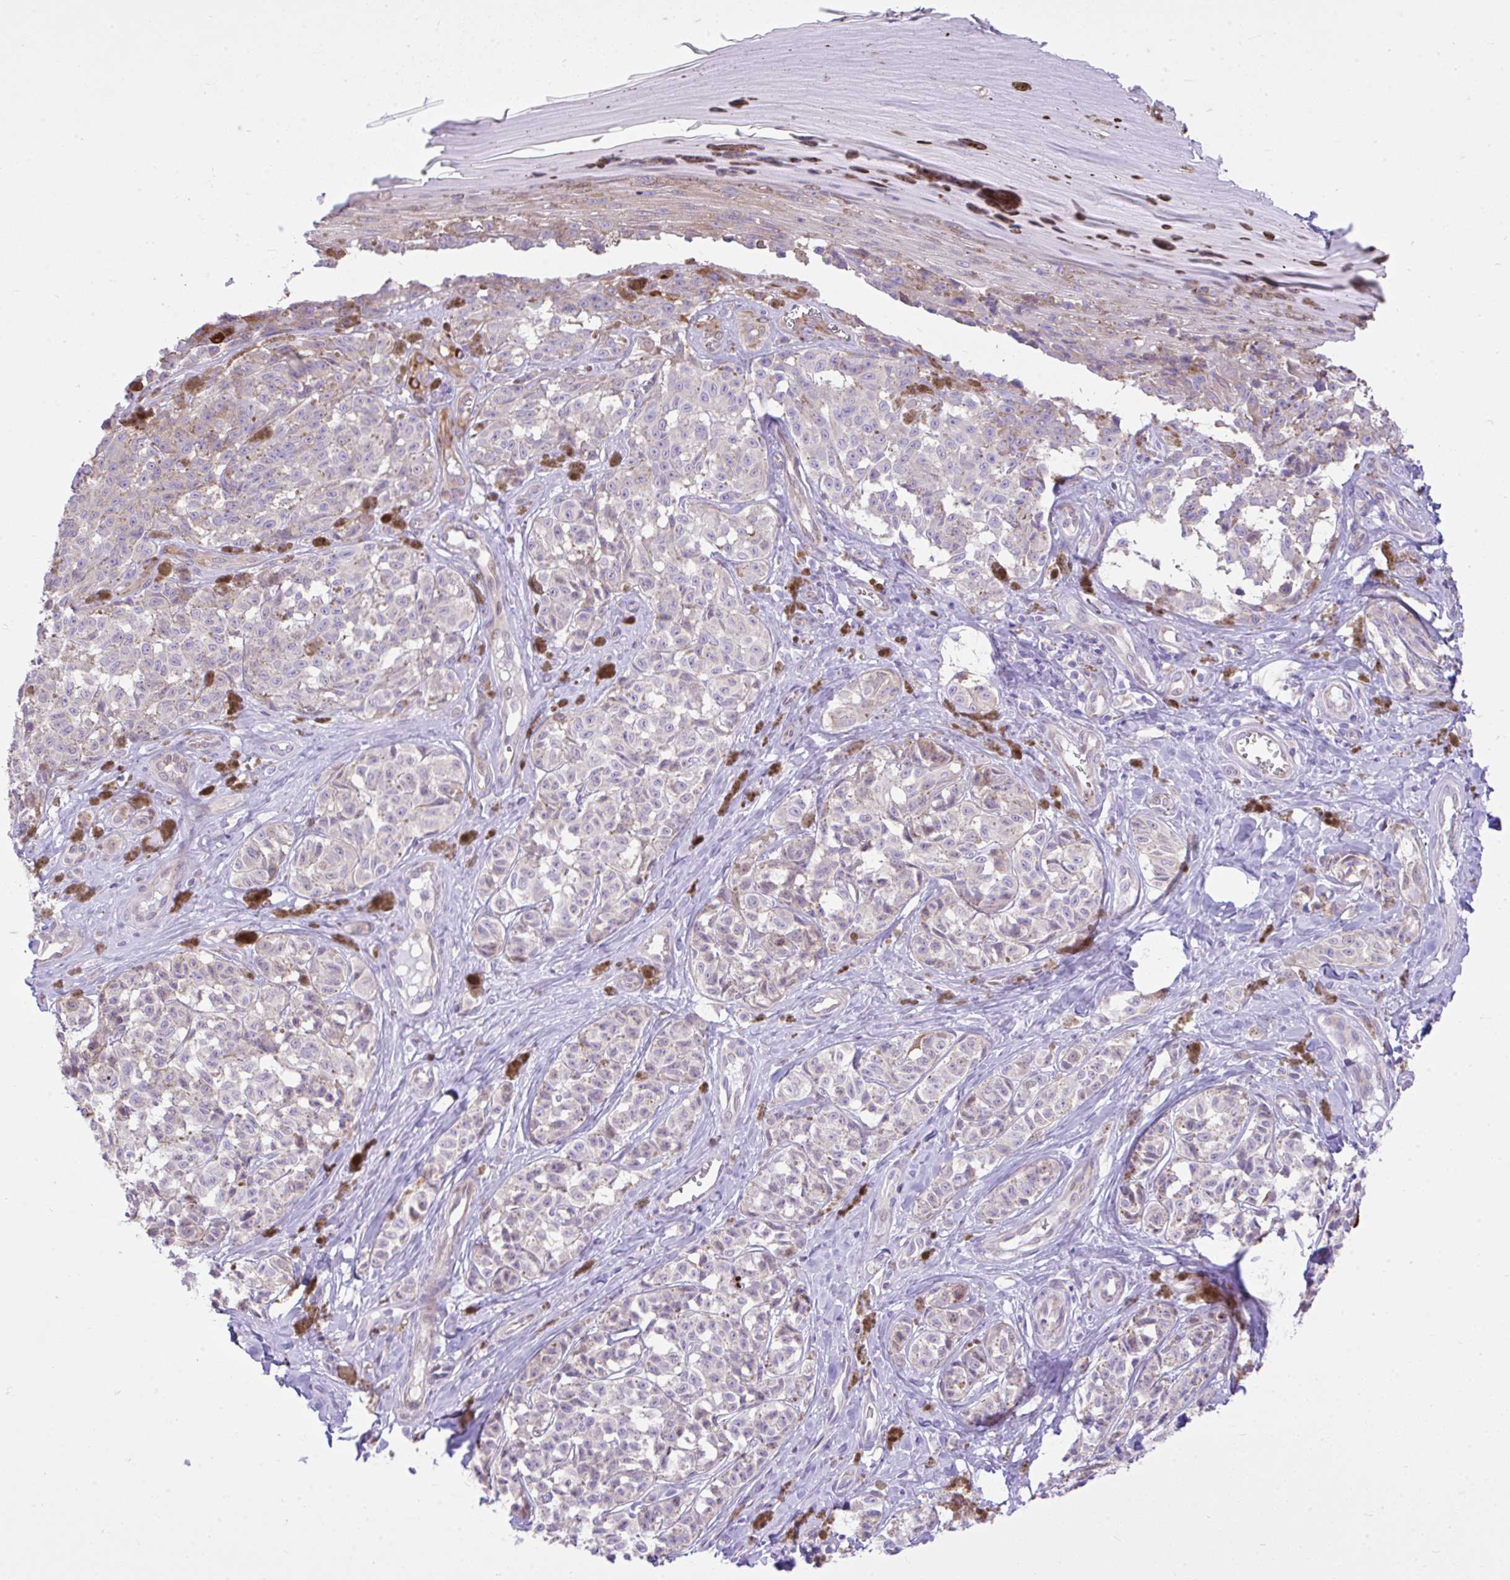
{"staining": {"intensity": "negative", "quantity": "none", "location": "none"}, "tissue": "melanoma", "cell_type": "Tumor cells", "image_type": "cancer", "snomed": [{"axis": "morphology", "description": "Malignant melanoma, NOS"}, {"axis": "topography", "description": "Skin"}], "caption": "DAB immunohistochemical staining of malignant melanoma reveals no significant expression in tumor cells.", "gene": "EEF1A2", "patient": {"sex": "female", "age": 65}}